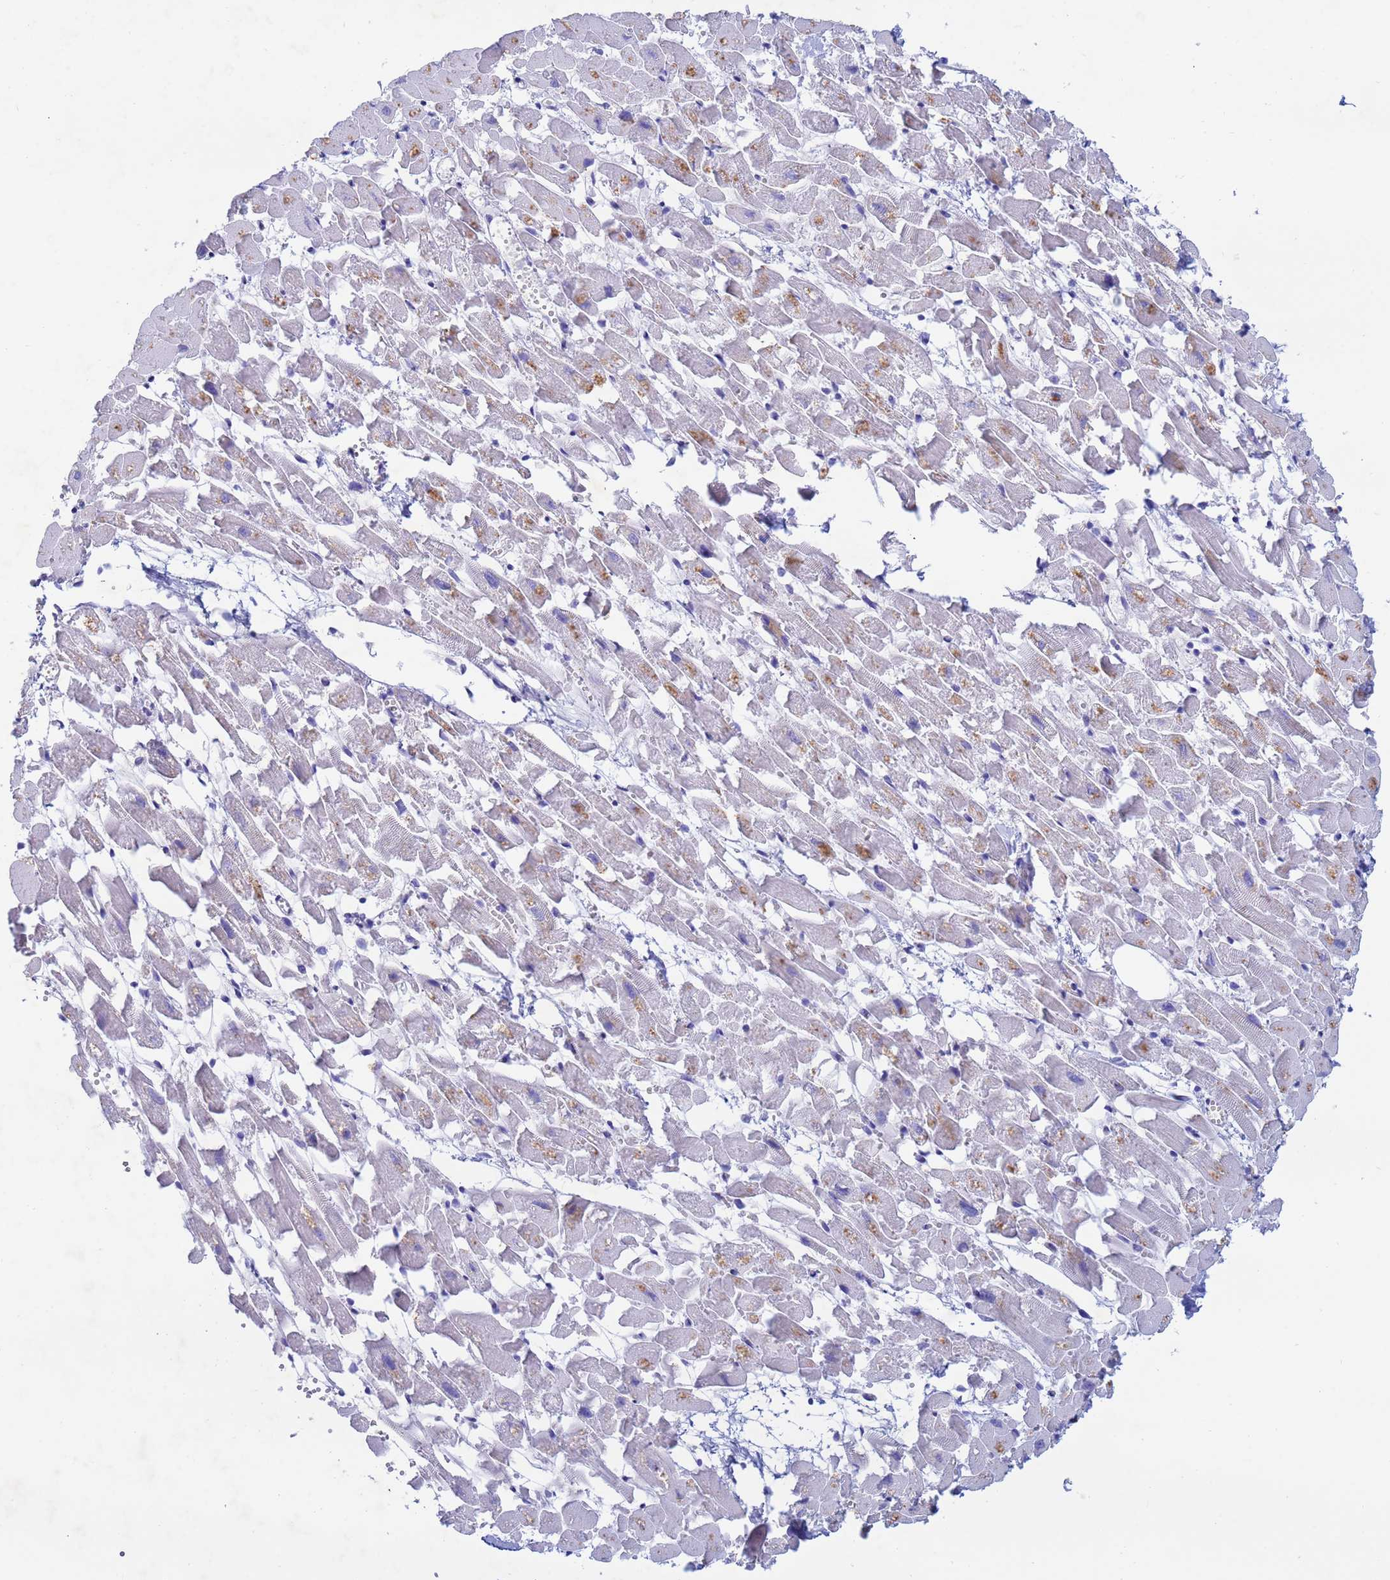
{"staining": {"intensity": "negative", "quantity": "none", "location": "none"}, "tissue": "heart muscle", "cell_type": "Cardiomyocytes", "image_type": "normal", "snomed": [{"axis": "morphology", "description": "Normal tissue, NOS"}, {"axis": "topography", "description": "Heart"}], "caption": "DAB (3,3'-diaminobenzidine) immunohistochemical staining of unremarkable human heart muscle demonstrates no significant positivity in cardiomyocytes.", "gene": "CSTB", "patient": {"sex": "female", "age": 64}}